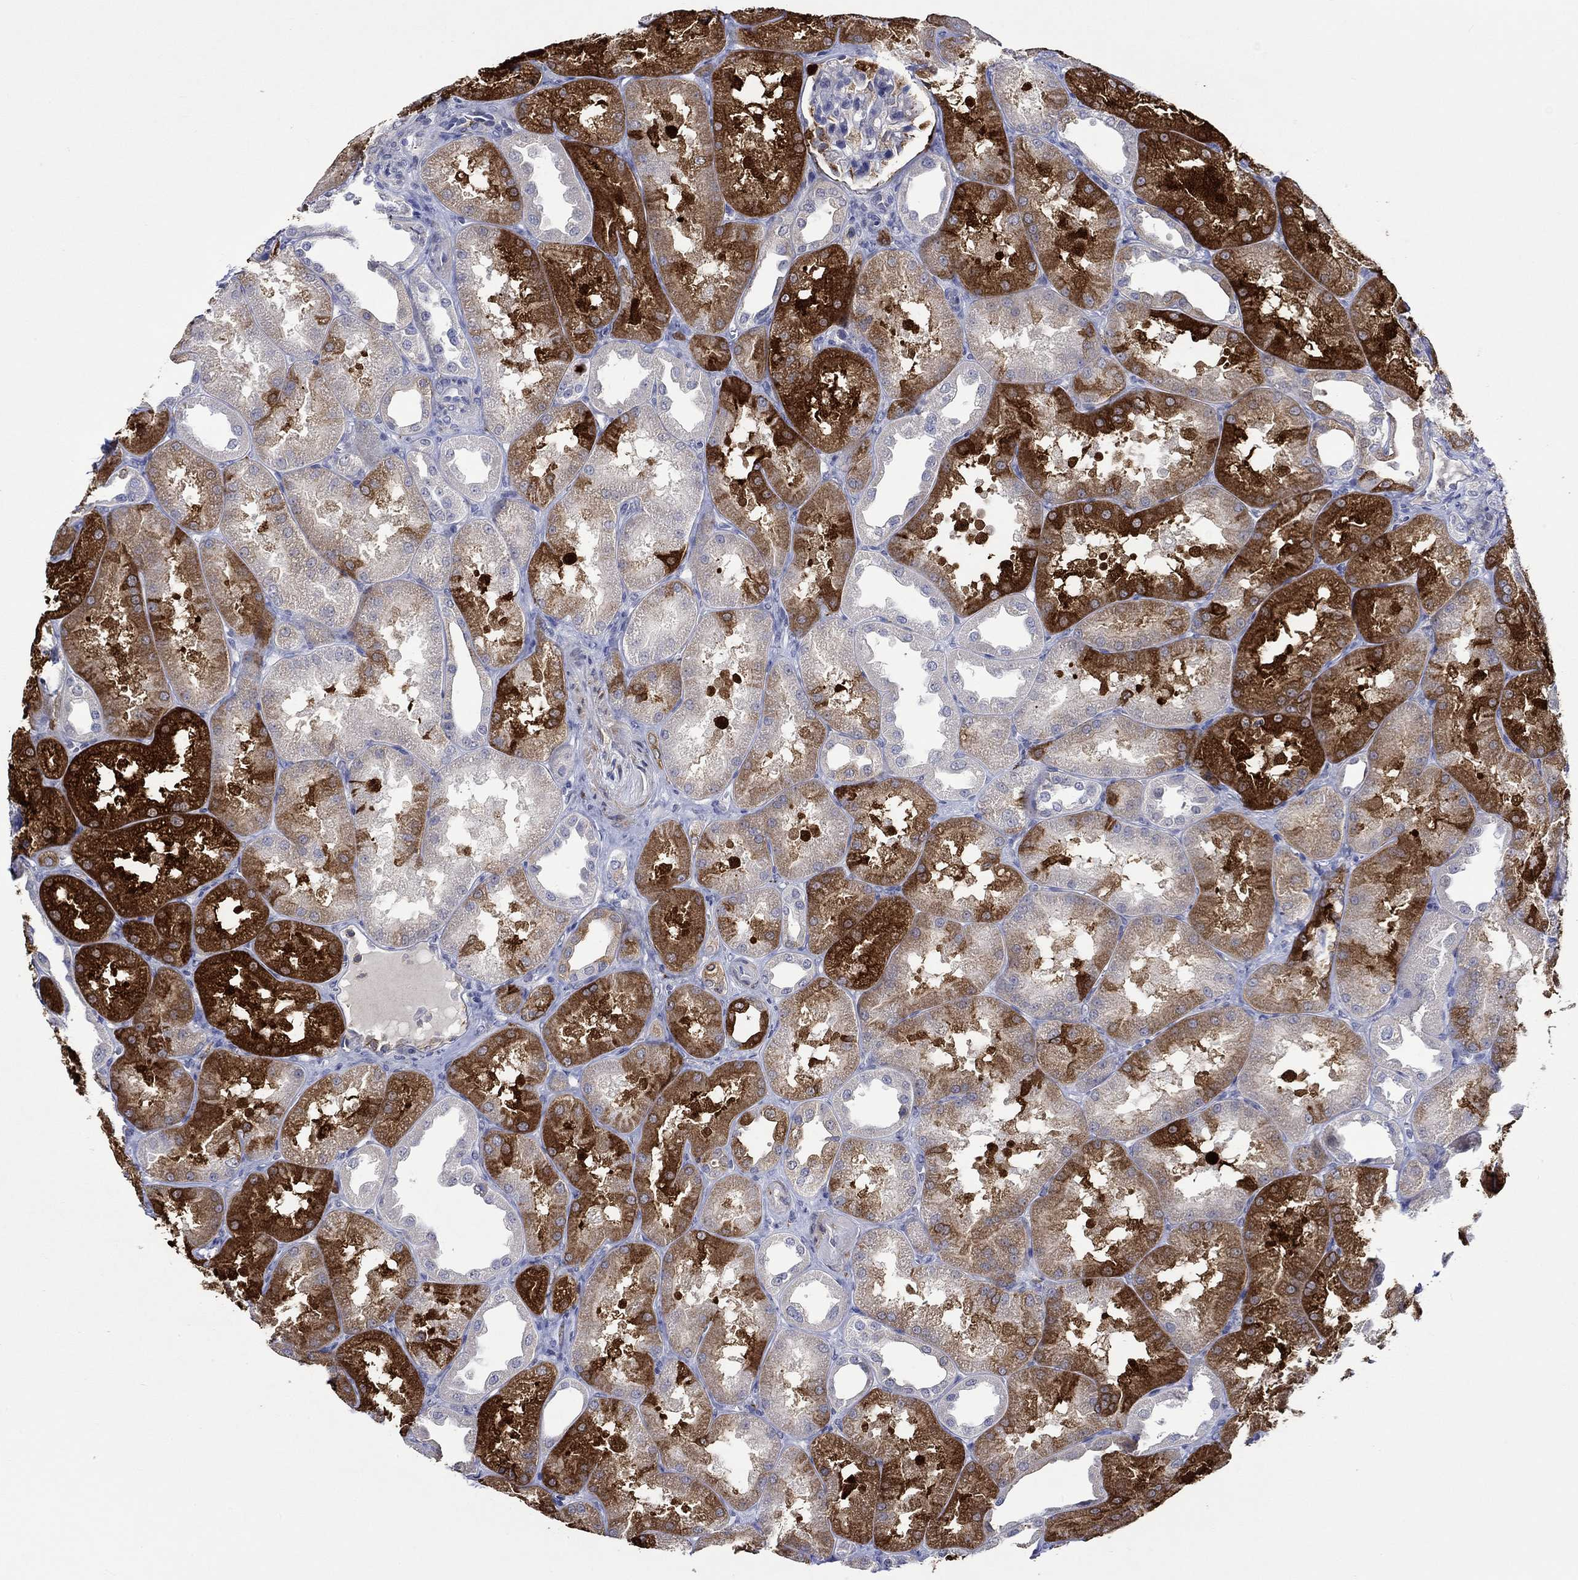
{"staining": {"intensity": "strong", "quantity": "<25%", "location": "cytoplasmic/membranous"}, "tissue": "kidney", "cell_type": "Cells in glomeruli", "image_type": "normal", "snomed": [{"axis": "morphology", "description": "Normal tissue, NOS"}, {"axis": "topography", "description": "Kidney"}], "caption": "IHC histopathology image of normal human kidney stained for a protein (brown), which shows medium levels of strong cytoplasmic/membranous positivity in about <25% of cells in glomeruli.", "gene": "CRYAB", "patient": {"sex": "male", "age": 61}}